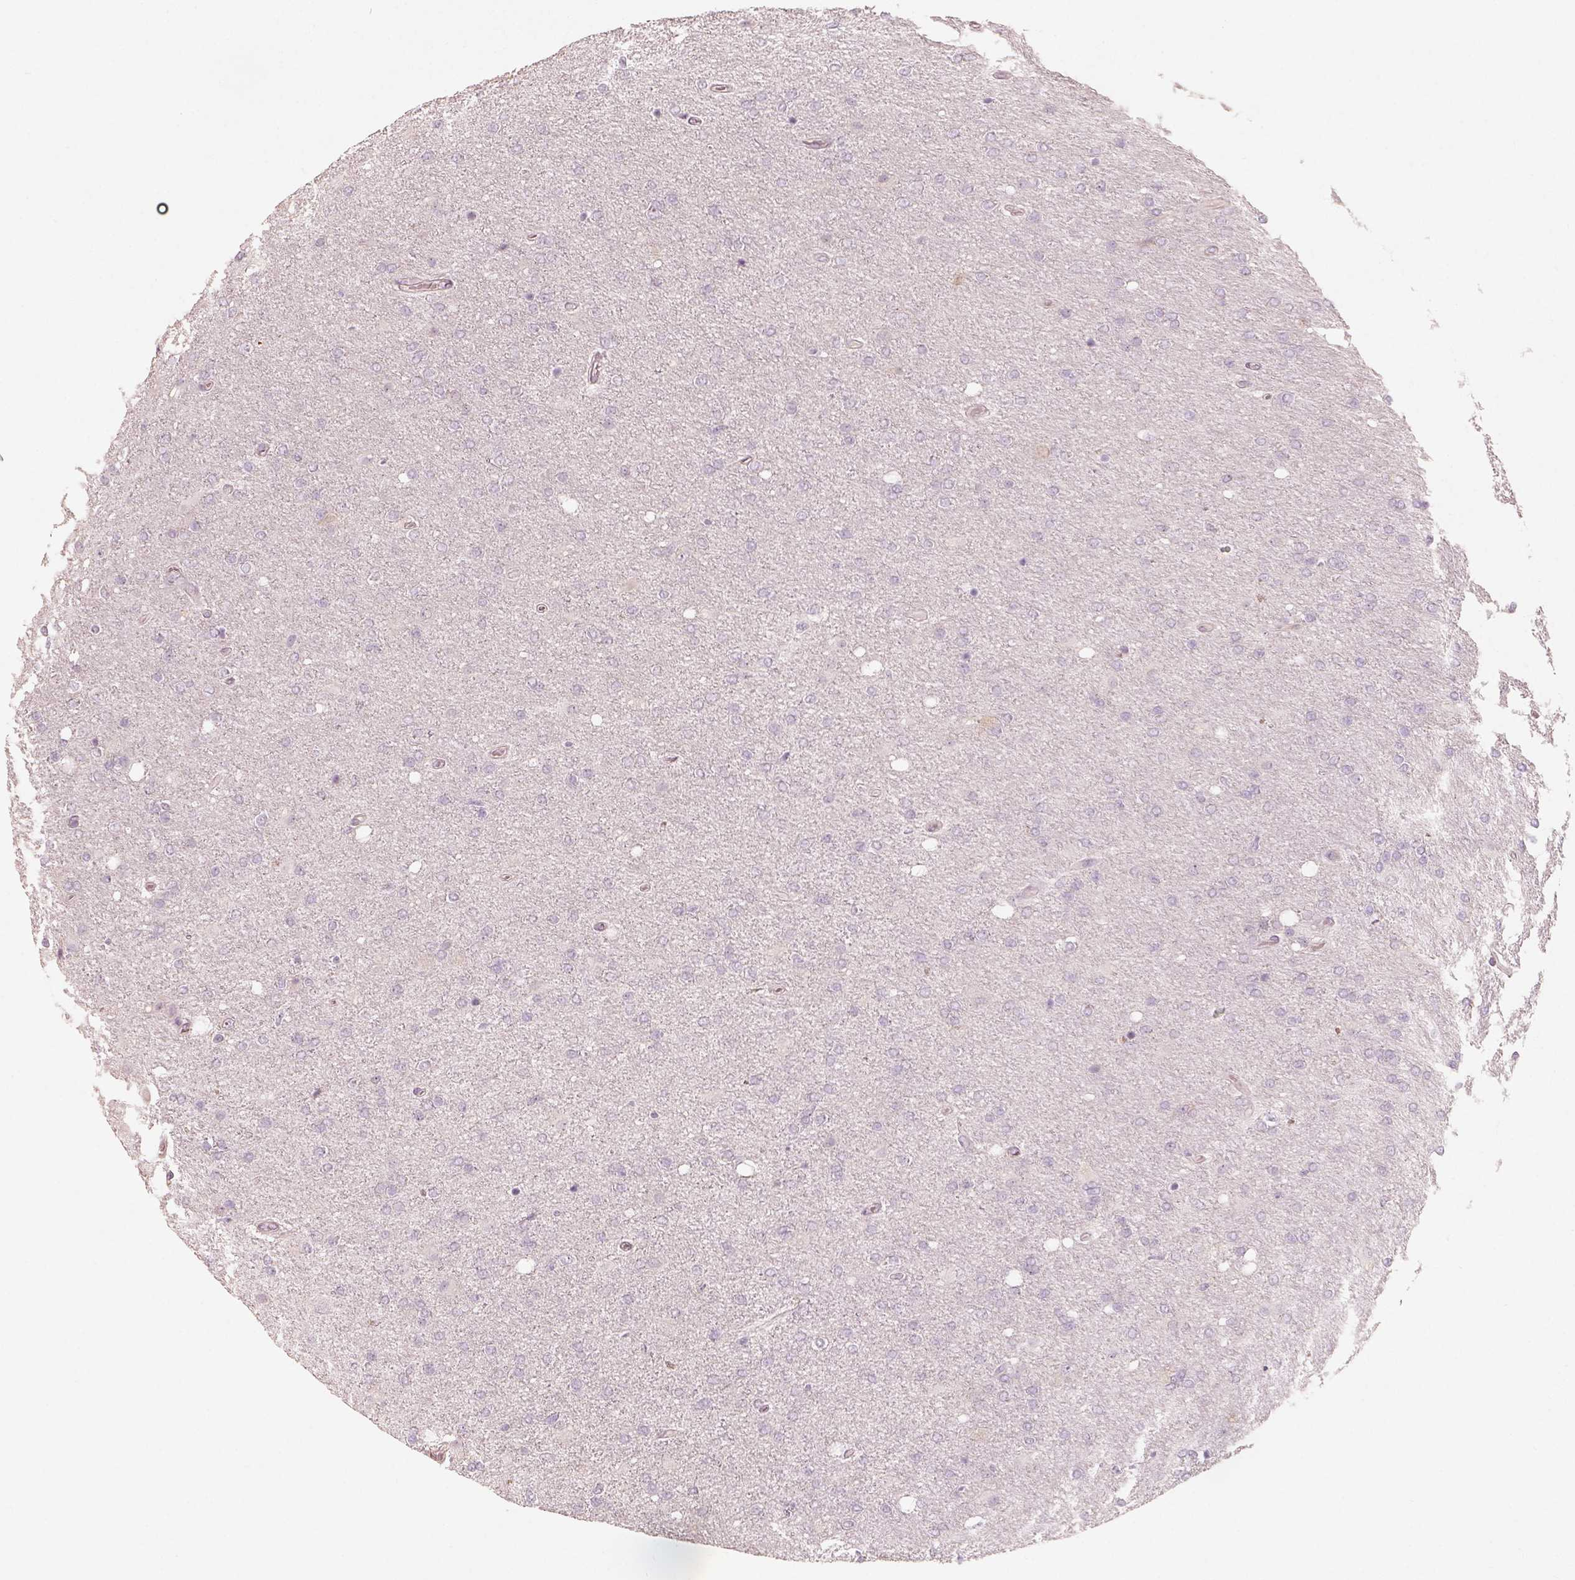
{"staining": {"intensity": "negative", "quantity": "none", "location": "none"}, "tissue": "glioma", "cell_type": "Tumor cells", "image_type": "cancer", "snomed": [{"axis": "morphology", "description": "Glioma, malignant, High grade"}, {"axis": "topography", "description": "Cerebral cortex"}], "caption": "This is an IHC photomicrograph of glioma. There is no positivity in tumor cells.", "gene": "CDS1", "patient": {"sex": "male", "age": 70}}